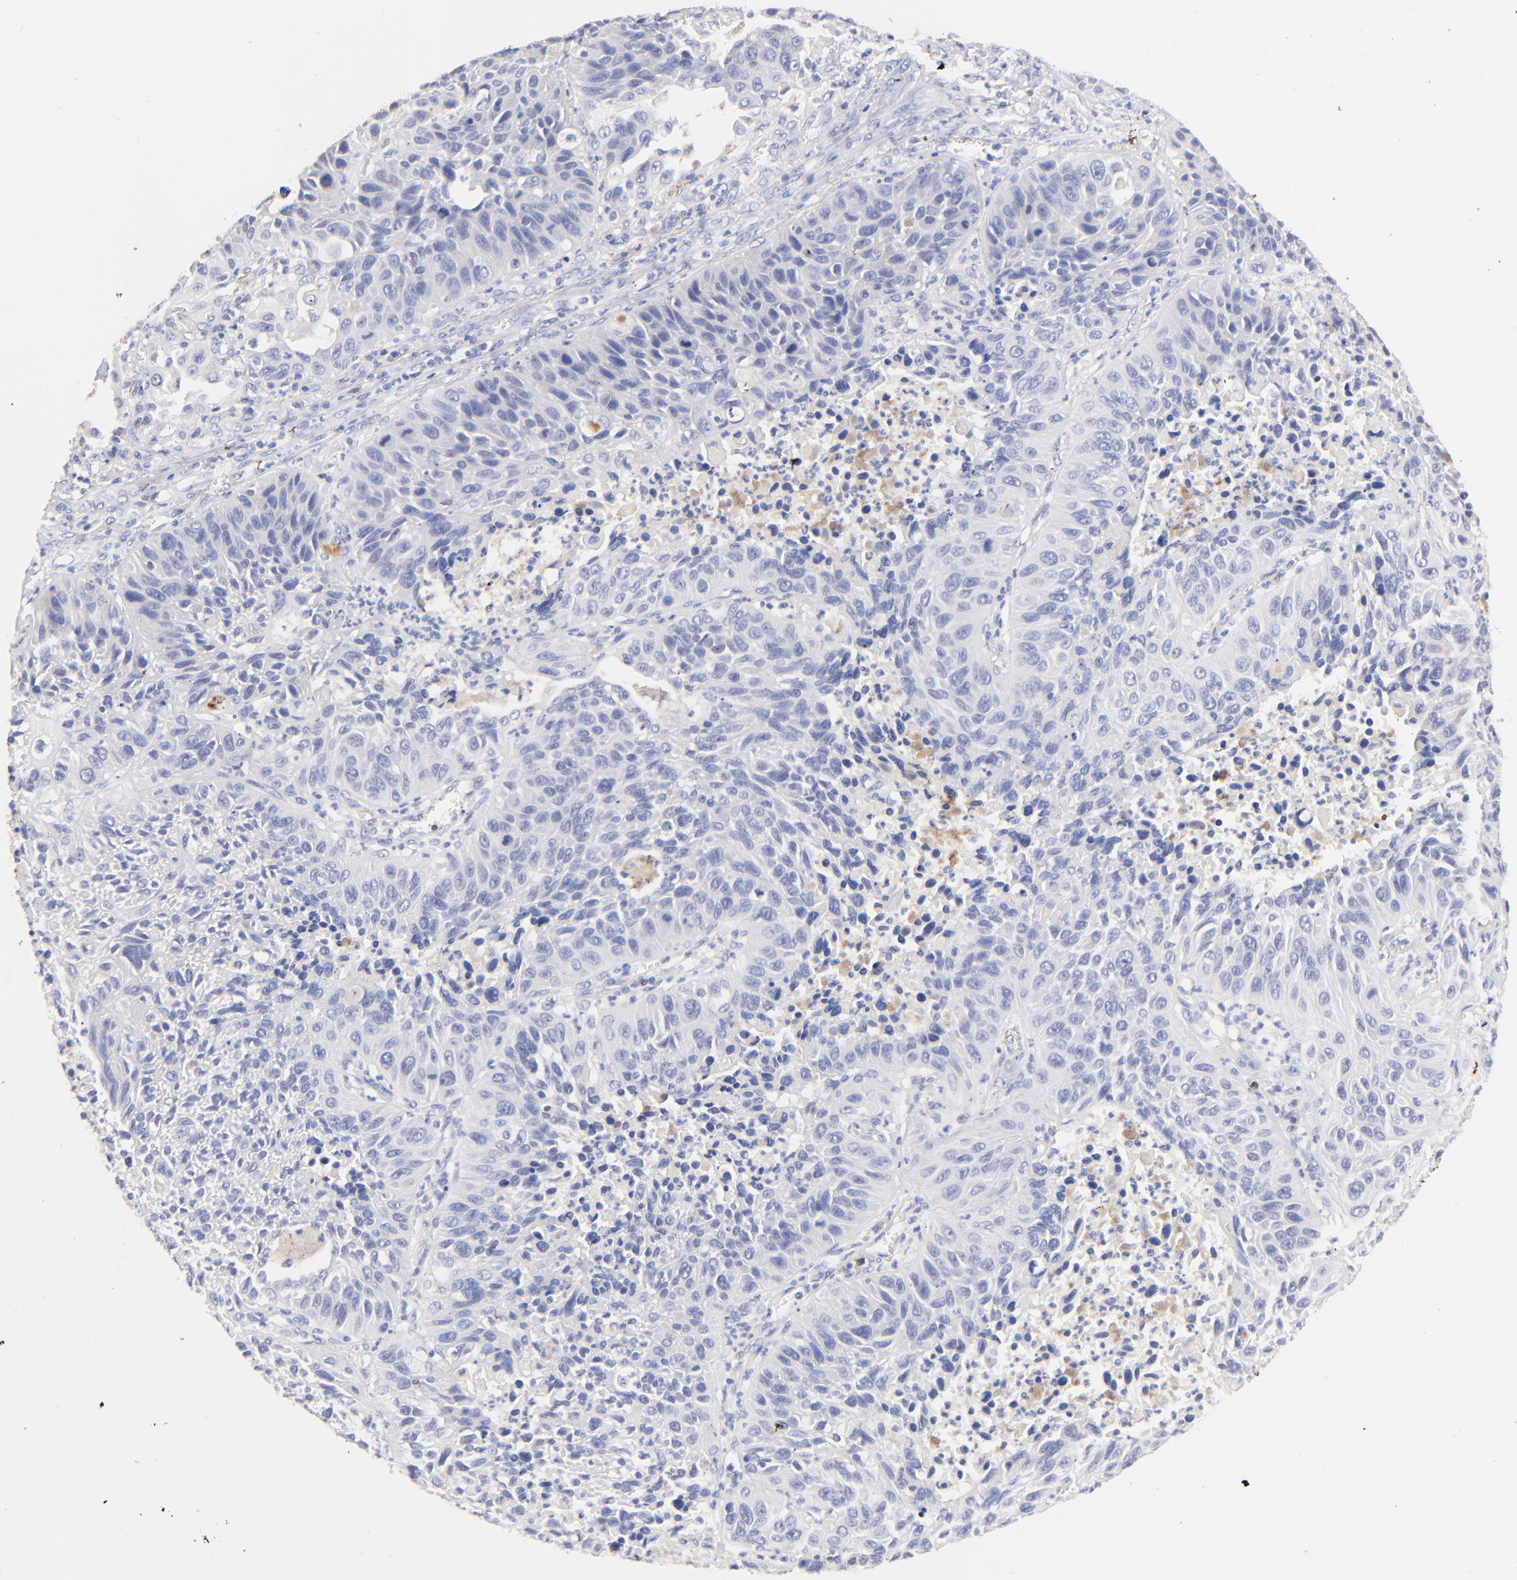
{"staining": {"intensity": "negative", "quantity": "none", "location": "none"}, "tissue": "lung cancer", "cell_type": "Tumor cells", "image_type": "cancer", "snomed": [{"axis": "morphology", "description": "Squamous cell carcinoma, NOS"}, {"axis": "topography", "description": "Lung"}], "caption": "Tumor cells show no significant positivity in lung cancer.", "gene": "IGLV7-43", "patient": {"sex": "female", "age": 76}}